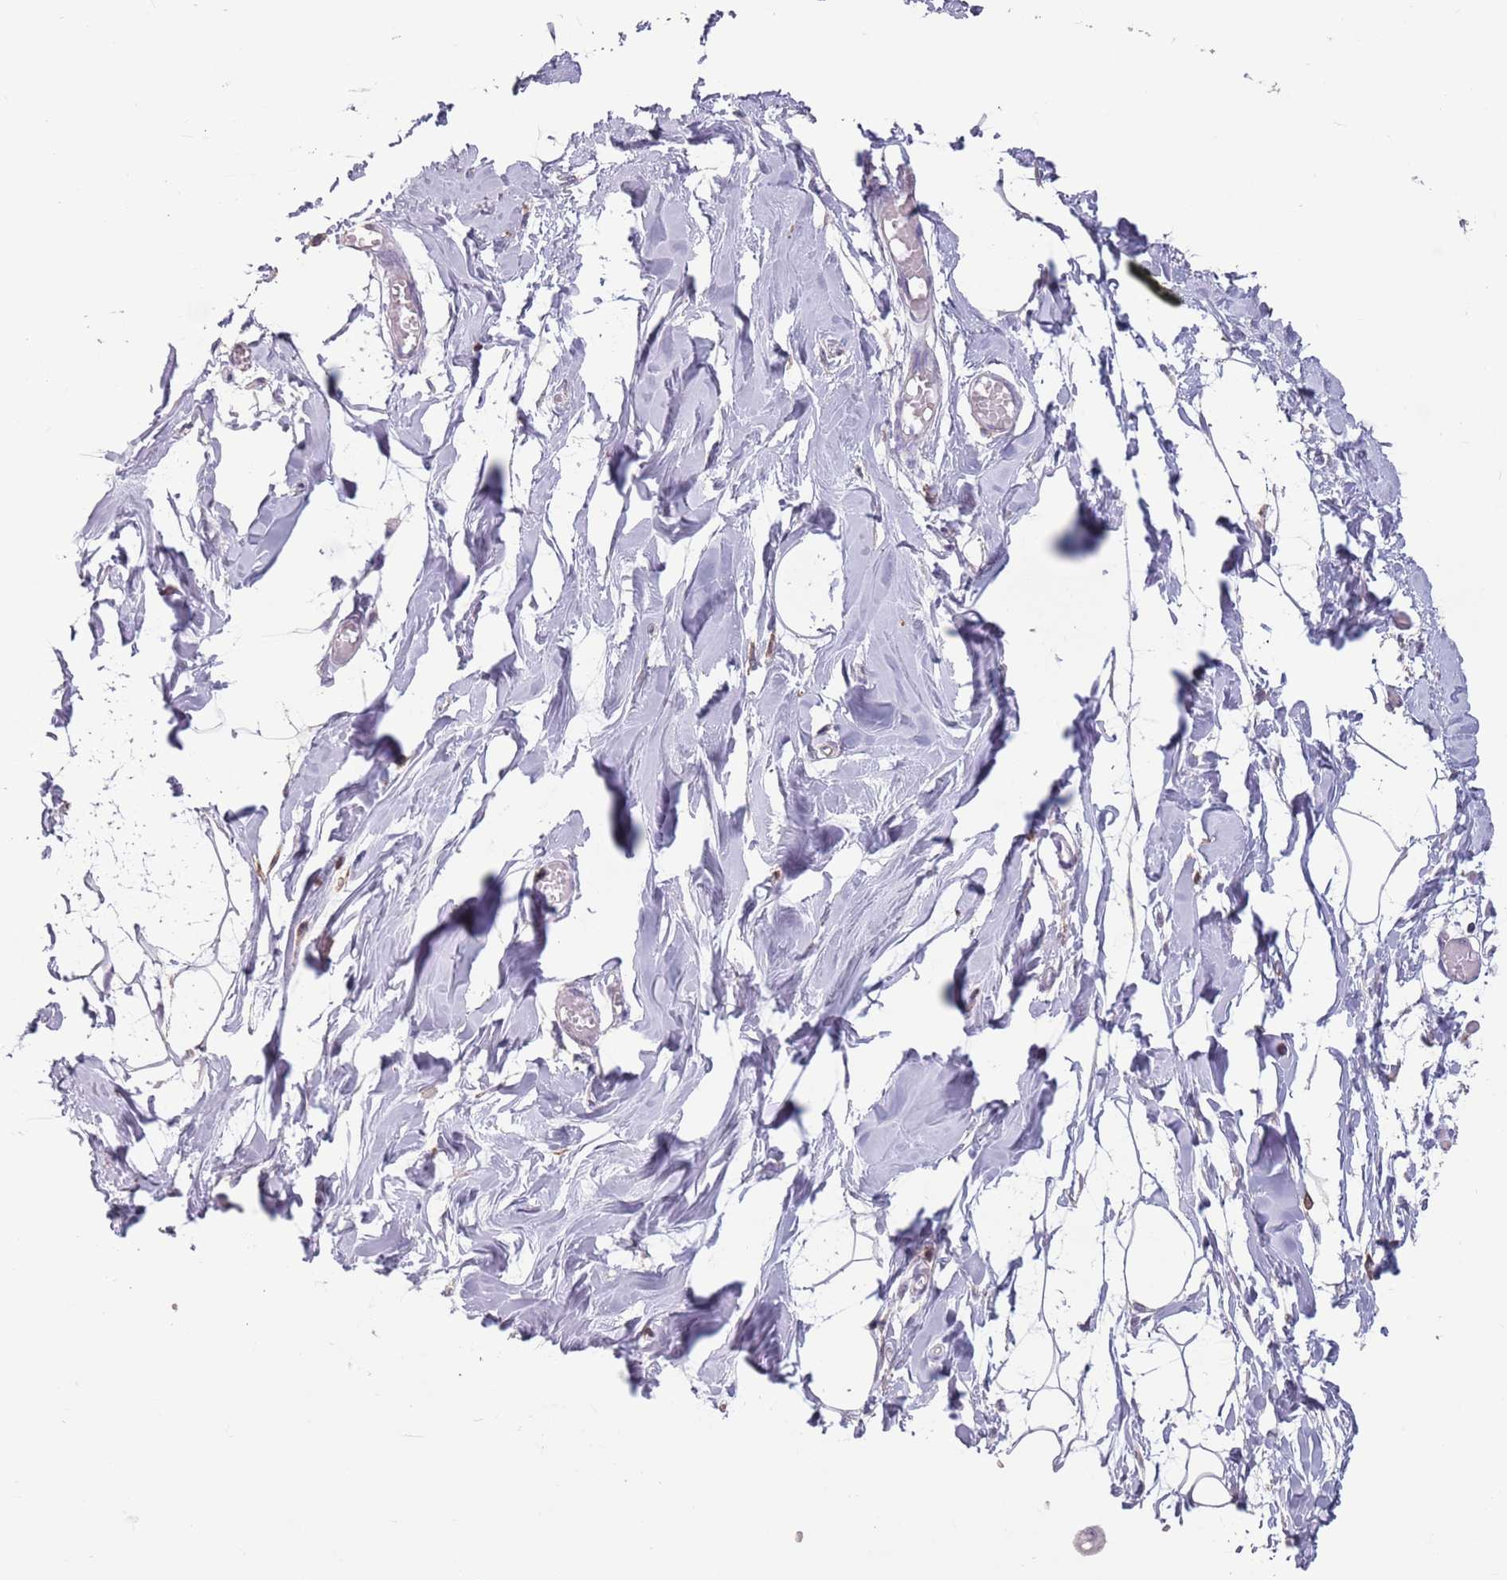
{"staining": {"intensity": "negative", "quantity": "none", "location": "none"}, "tissue": "breast", "cell_type": "Adipocytes", "image_type": "normal", "snomed": [{"axis": "morphology", "description": "Normal tissue, NOS"}, {"axis": "topography", "description": "Breast"}], "caption": "There is no significant positivity in adipocytes of breast.", "gene": "SUN5", "patient": {"sex": "female", "age": 27}}